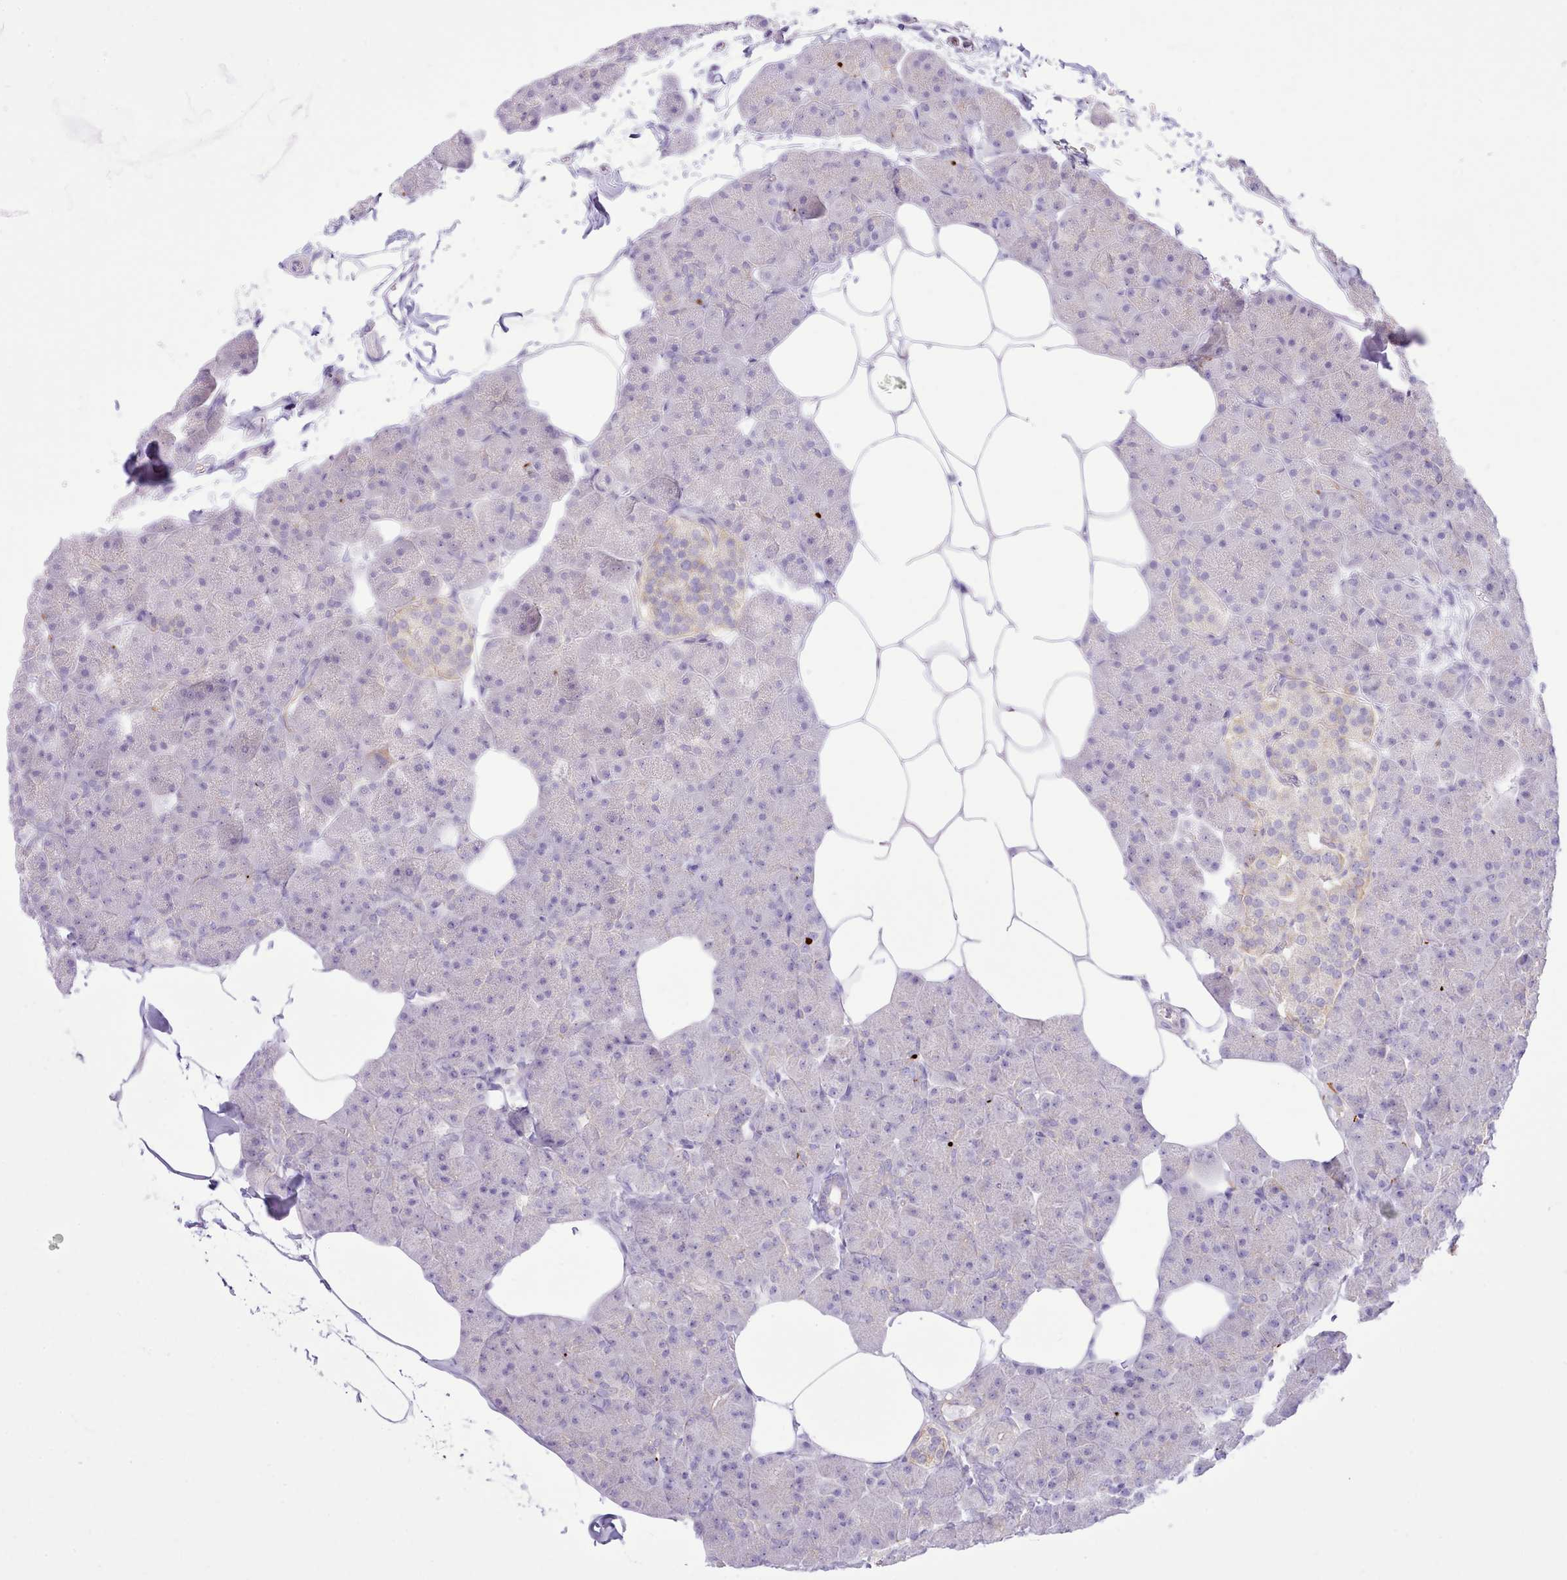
{"staining": {"intensity": "weak", "quantity": "<25%", "location": "cytoplasmic/membranous"}, "tissue": "pancreas", "cell_type": "Exocrine glandular cells", "image_type": "normal", "snomed": [{"axis": "morphology", "description": "Normal tissue, NOS"}, {"axis": "topography", "description": "Pancreas"}], "caption": "DAB immunohistochemical staining of benign human pancreas shows no significant positivity in exocrine glandular cells.", "gene": "MDFI", "patient": {"sex": "male", "age": 35}}